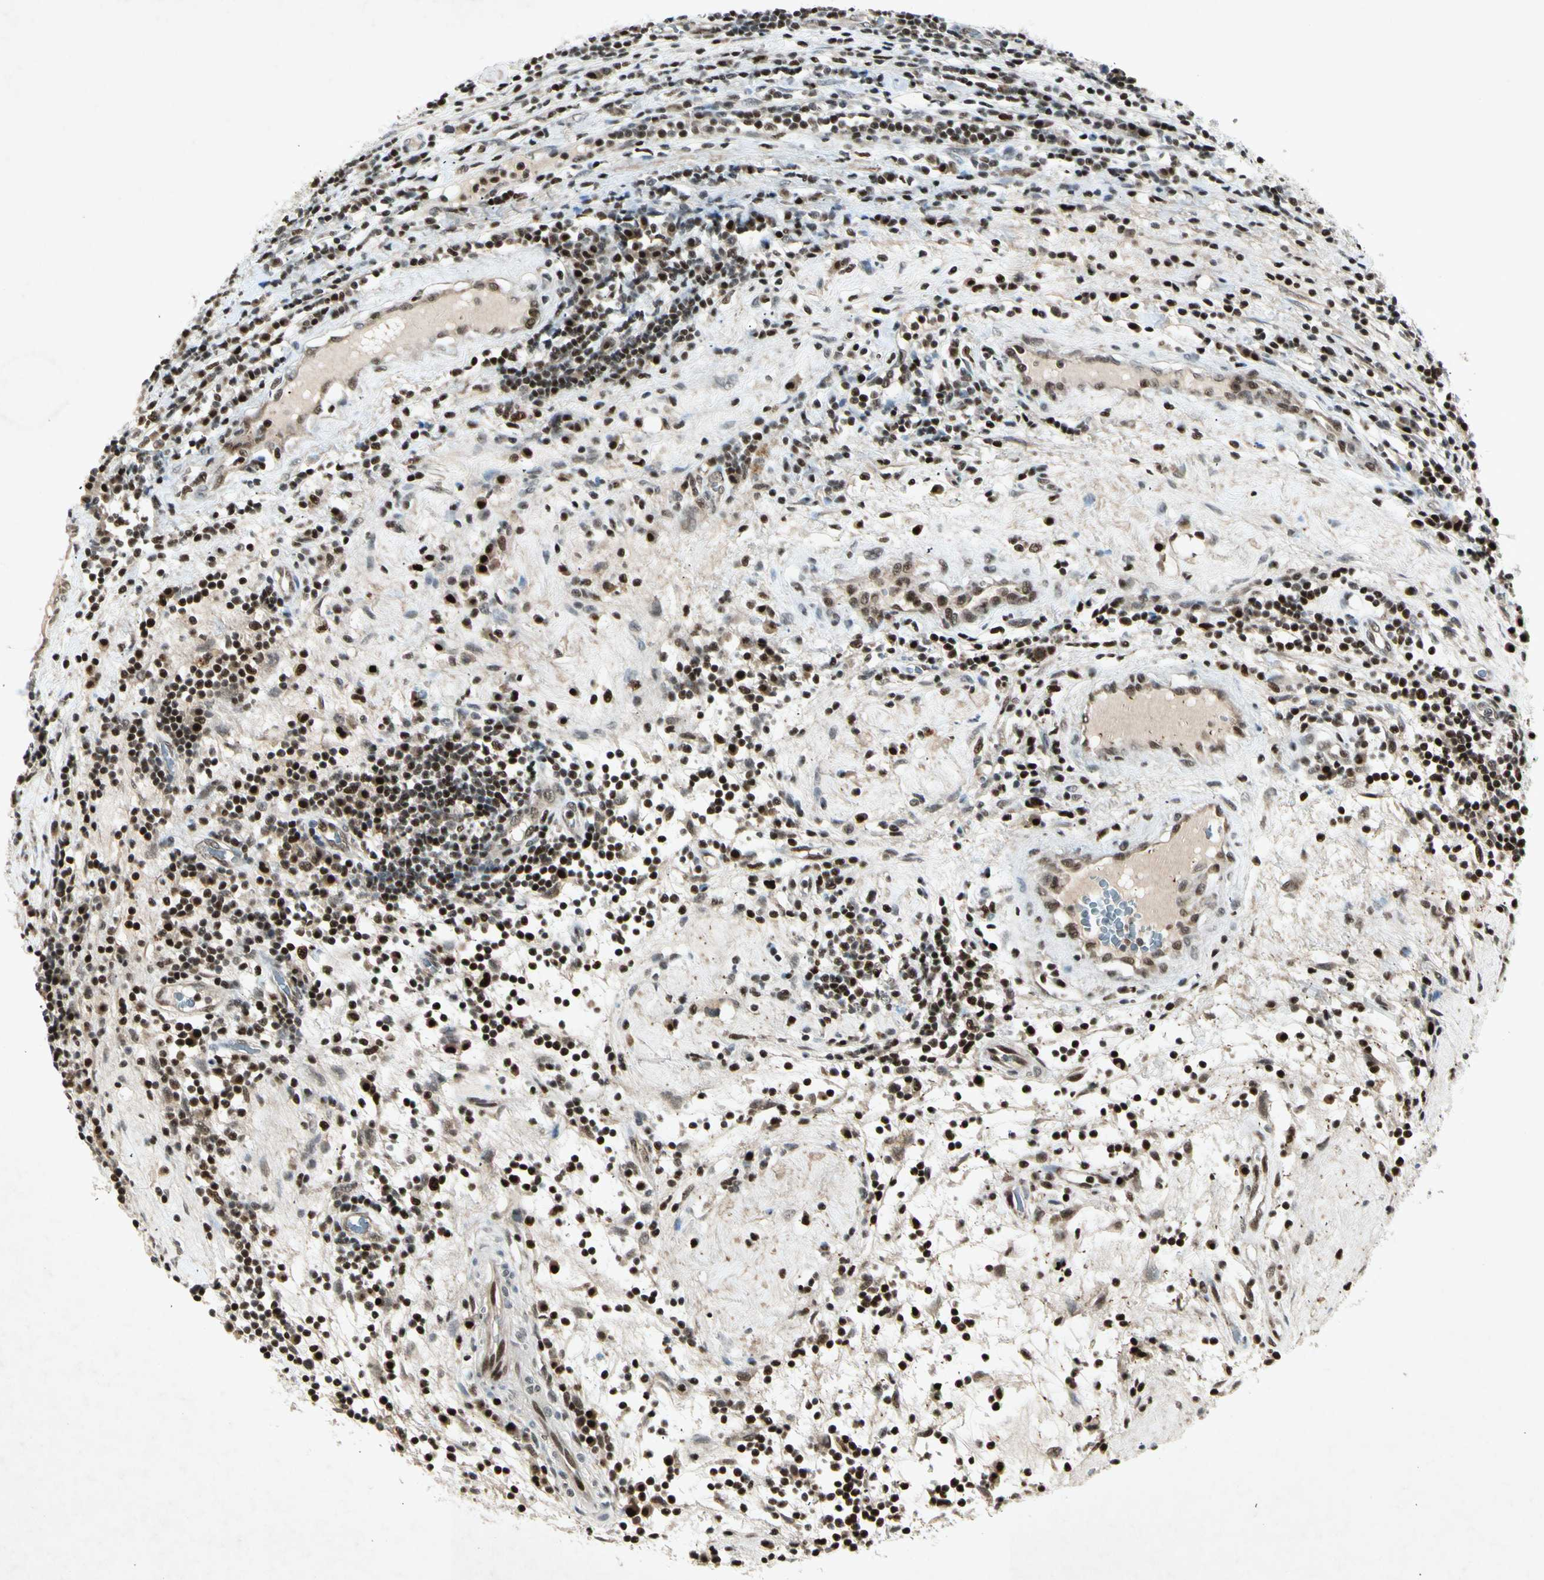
{"staining": {"intensity": "strong", "quantity": ">75%", "location": "nuclear"}, "tissue": "testis cancer", "cell_type": "Tumor cells", "image_type": "cancer", "snomed": [{"axis": "morphology", "description": "Seminoma, NOS"}, {"axis": "topography", "description": "Testis"}], "caption": "Immunohistochemical staining of testis seminoma demonstrates high levels of strong nuclear positivity in about >75% of tumor cells.", "gene": "RNF43", "patient": {"sex": "male", "age": 43}}